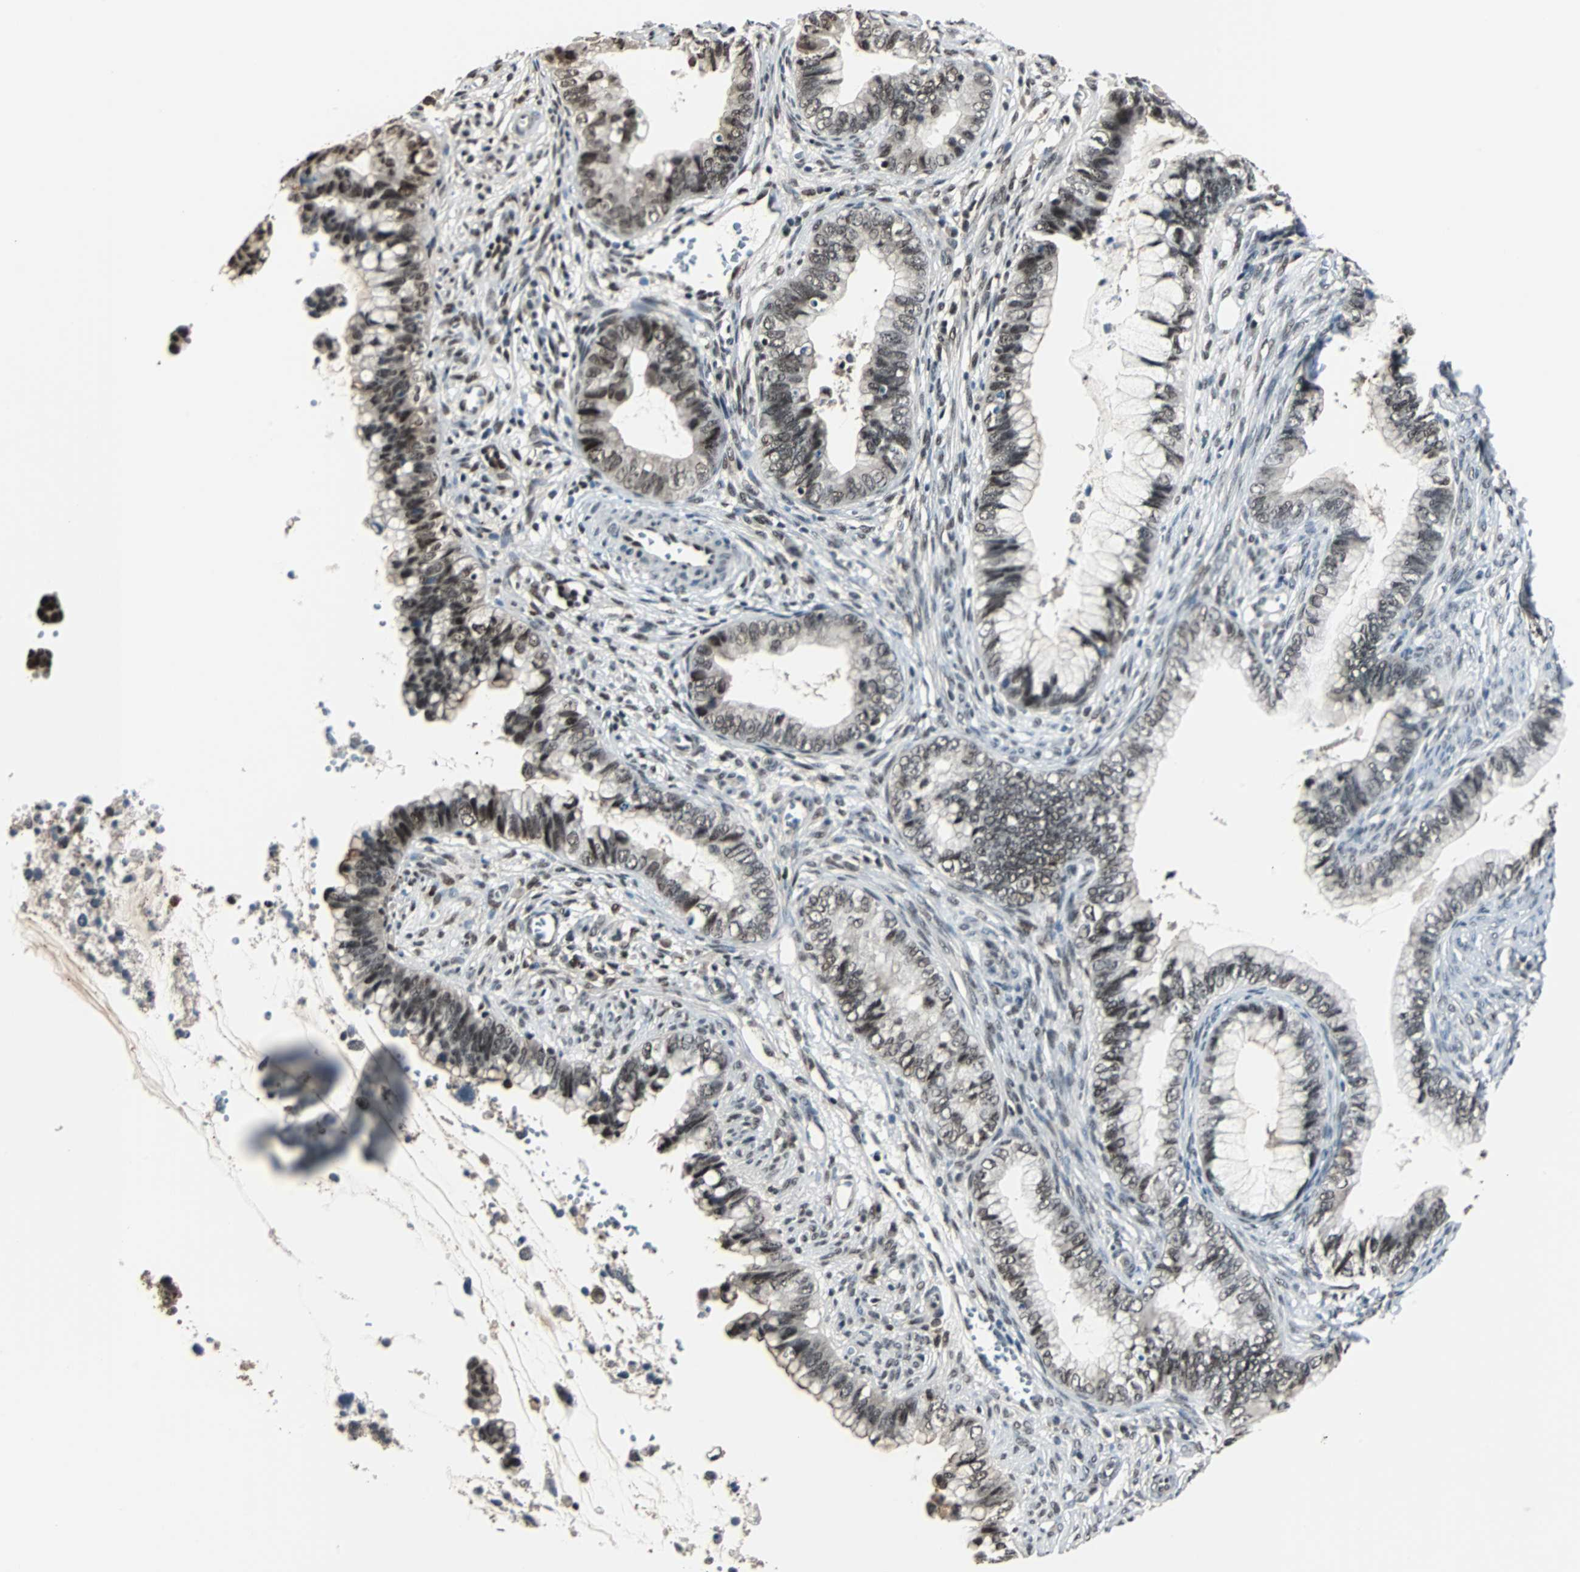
{"staining": {"intensity": "moderate", "quantity": "25%-75%", "location": "nuclear"}, "tissue": "cervical cancer", "cell_type": "Tumor cells", "image_type": "cancer", "snomed": [{"axis": "morphology", "description": "Adenocarcinoma, NOS"}, {"axis": "topography", "description": "Cervix"}], "caption": "Moderate nuclear protein positivity is present in approximately 25%-75% of tumor cells in cervical cancer. (Stains: DAB in brown, nuclei in blue, Microscopy: brightfield microscopy at high magnification).", "gene": "MKX", "patient": {"sex": "female", "age": 44}}